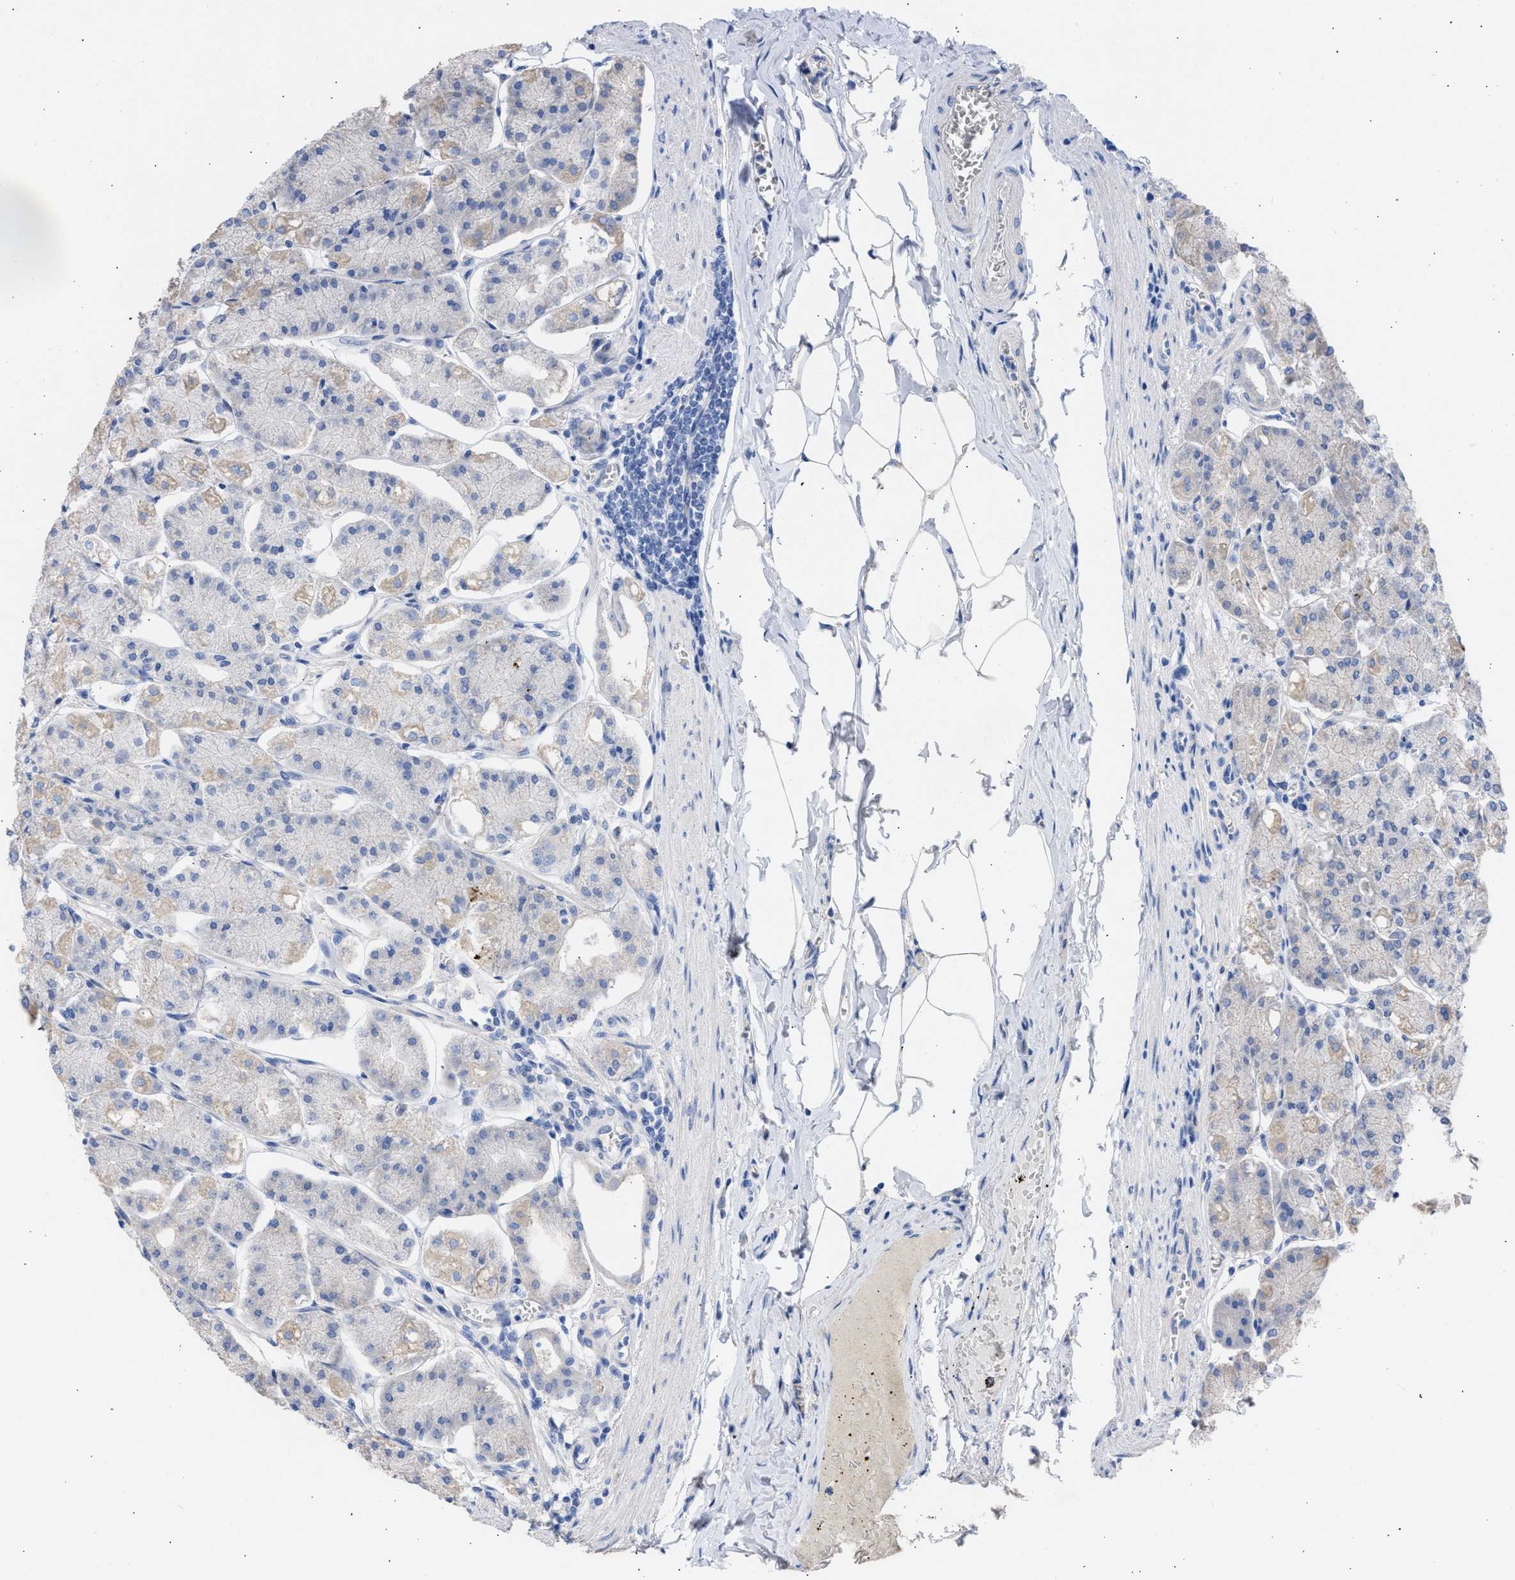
{"staining": {"intensity": "weak", "quantity": "25%-75%", "location": "cytoplasmic/membranous"}, "tissue": "stomach", "cell_type": "Glandular cells", "image_type": "normal", "snomed": [{"axis": "morphology", "description": "Normal tissue, NOS"}, {"axis": "topography", "description": "Stomach, lower"}], "caption": "Weak cytoplasmic/membranous protein expression is appreciated in approximately 25%-75% of glandular cells in stomach. Using DAB (brown) and hematoxylin (blue) stains, captured at high magnification using brightfield microscopy.", "gene": "RSPH1", "patient": {"sex": "male", "age": 71}}